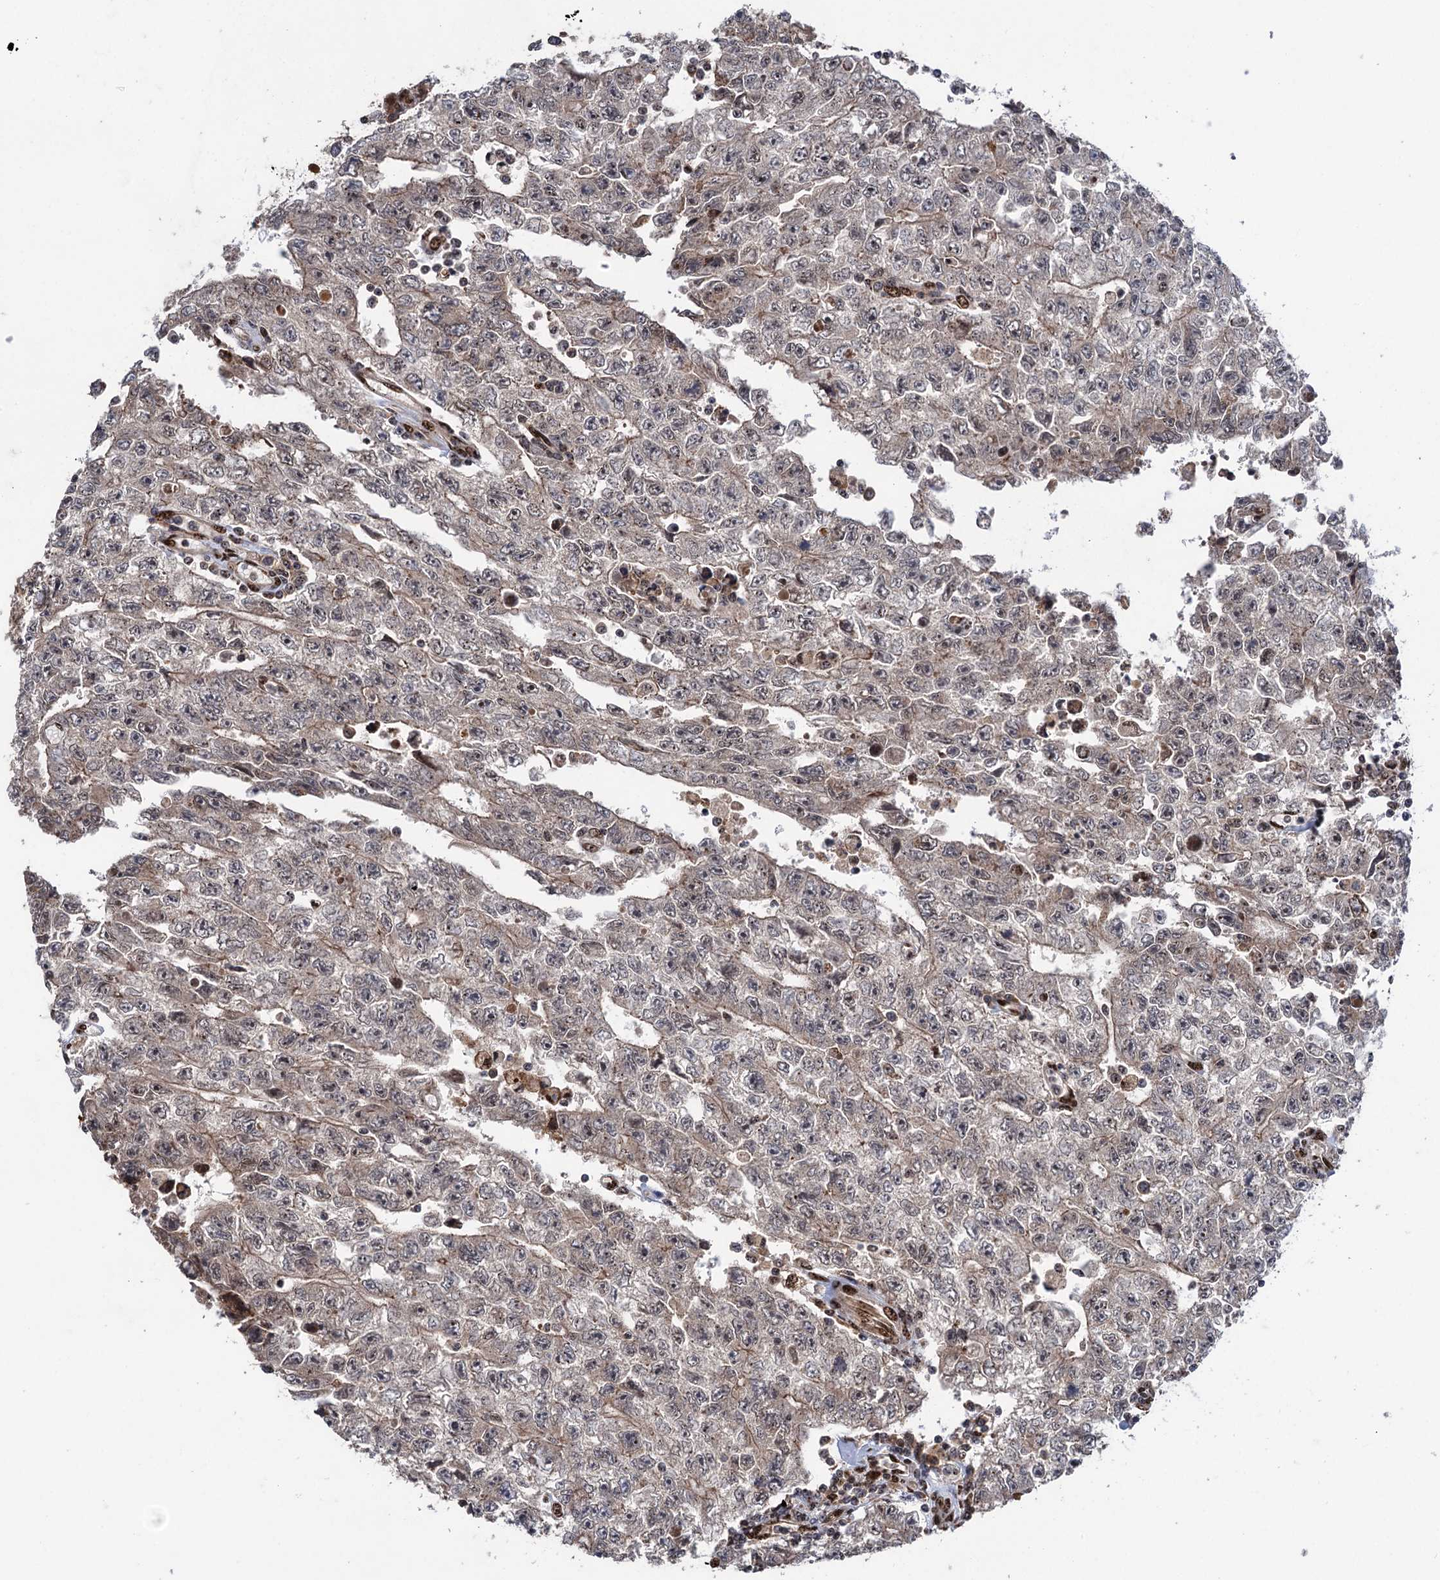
{"staining": {"intensity": "weak", "quantity": "25%-75%", "location": "cytoplasmic/membranous"}, "tissue": "testis cancer", "cell_type": "Tumor cells", "image_type": "cancer", "snomed": [{"axis": "morphology", "description": "Carcinoma, Embryonal, NOS"}, {"axis": "topography", "description": "Testis"}], "caption": "This histopathology image reveals testis cancer (embryonal carcinoma) stained with immunohistochemistry to label a protein in brown. The cytoplasmic/membranous of tumor cells show weak positivity for the protein. Nuclei are counter-stained blue.", "gene": "MESD", "patient": {"sex": "male", "age": 17}}